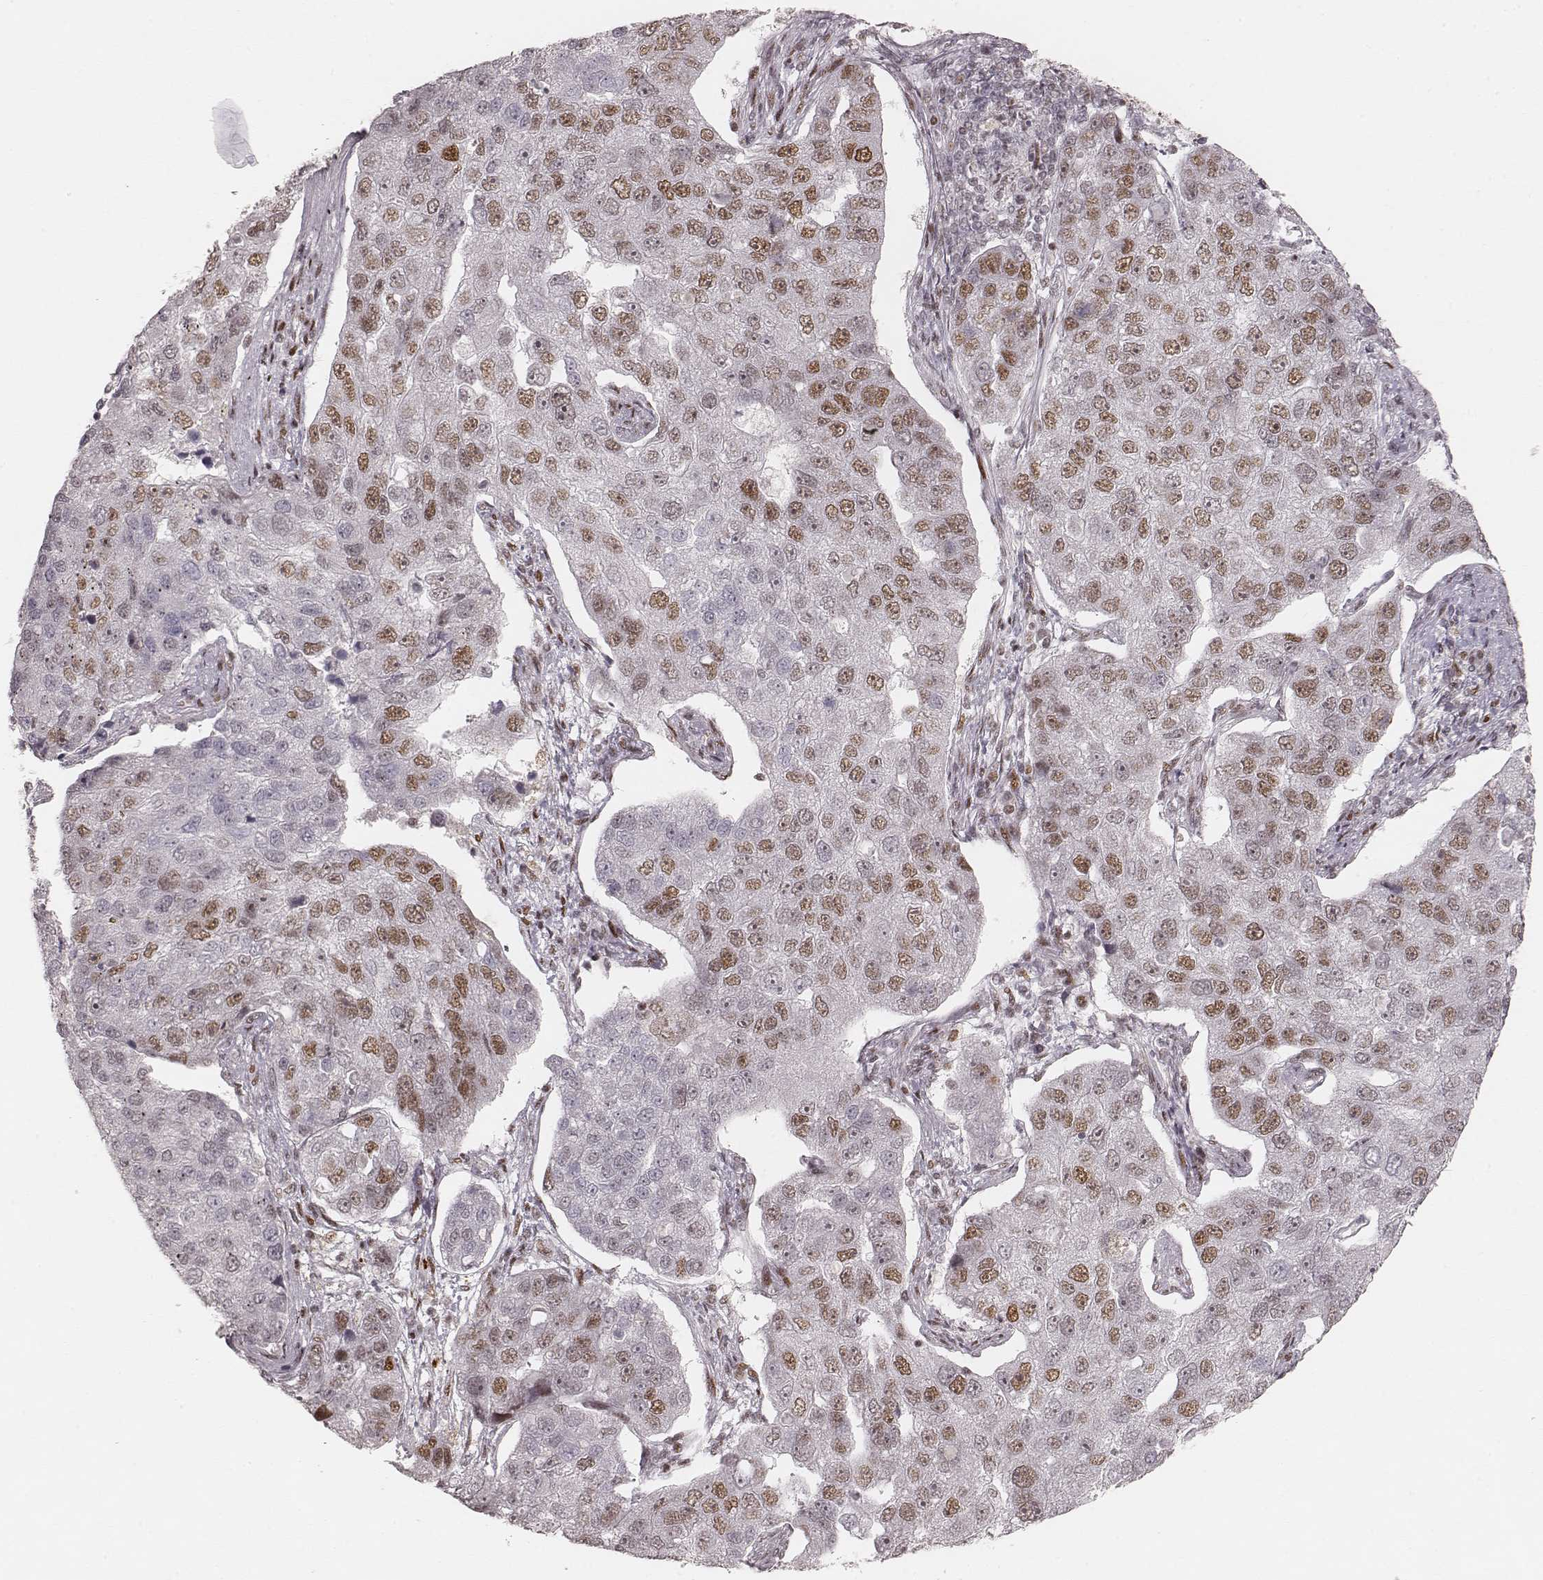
{"staining": {"intensity": "moderate", "quantity": ">75%", "location": "nuclear"}, "tissue": "pancreatic cancer", "cell_type": "Tumor cells", "image_type": "cancer", "snomed": [{"axis": "morphology", "description": "Adenocarcinoma, NOS"}, {"axis": "topography", "description": "Pancreas"}], "caption": "Pancreatic cancer (adenocarcinoma) stained for a protein (brown) exhibits moderate nuclear positive positivity in about >75% of tumor cells.", "gene": "HNRNPC", "patient": {"sex": "female", "age": 61}}